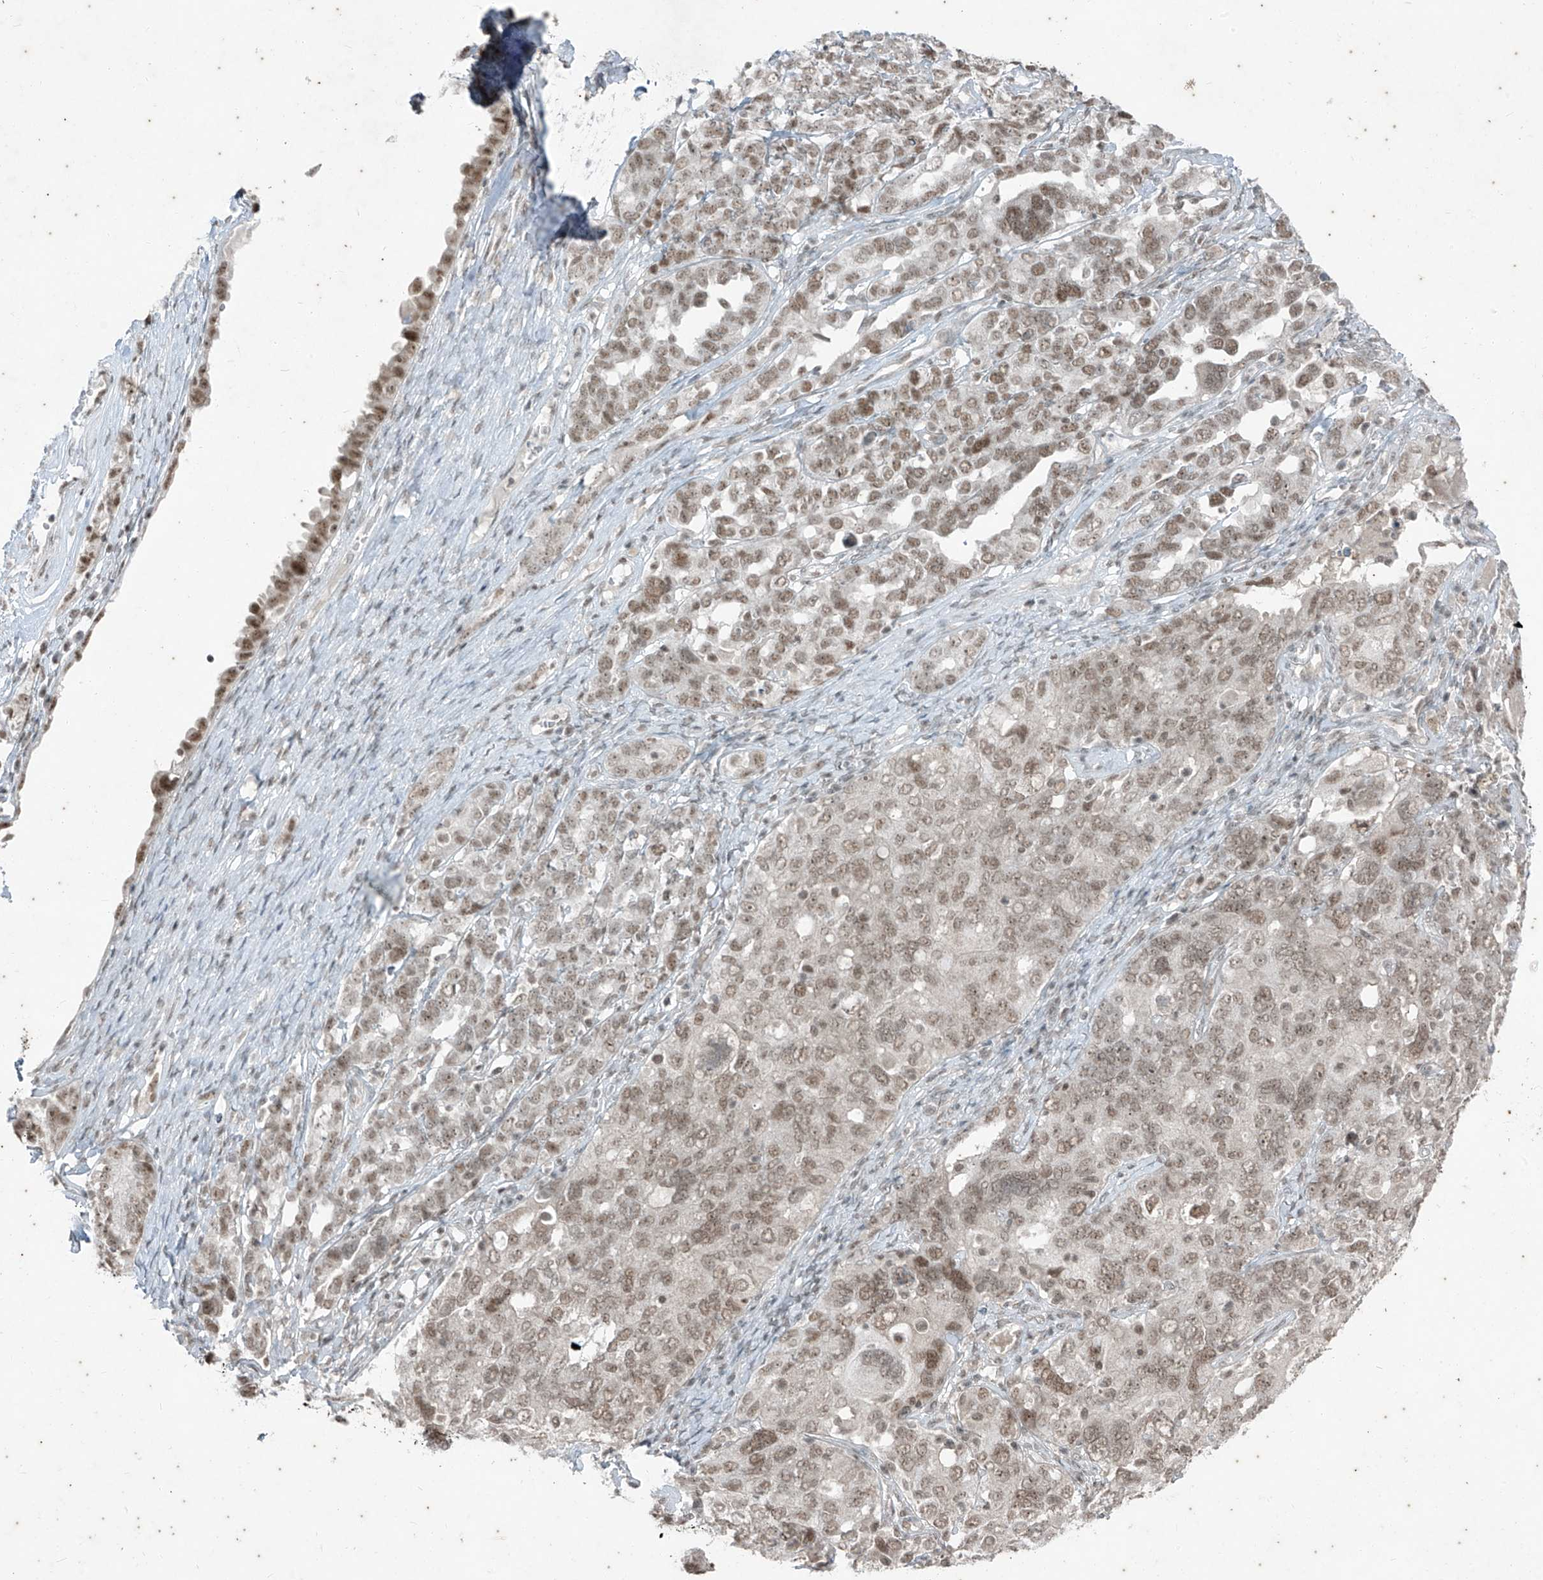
{"staining": {"intensity": "weak", "quantity": ">75%", "location": "nuclear"}, "tissue": "ovarian cancer", "cell_type": "Tumor cells", "image_type": "cancer", "snomed": [{"axis": "morphology", "description": "Carcinoma, endometroid"}, {"axis": "topography", "description": "Ovary"}], "caption": "Endometroid carcinoma (ovarian) stained with DAB (3,3'-diaminobenzidine) immunohistochemistry displays low levels of weak nuclear expression in approximately >75% of tumor cells.", "gene": "ZNF354B", "patient": {"sex": "female", "age": 62}}